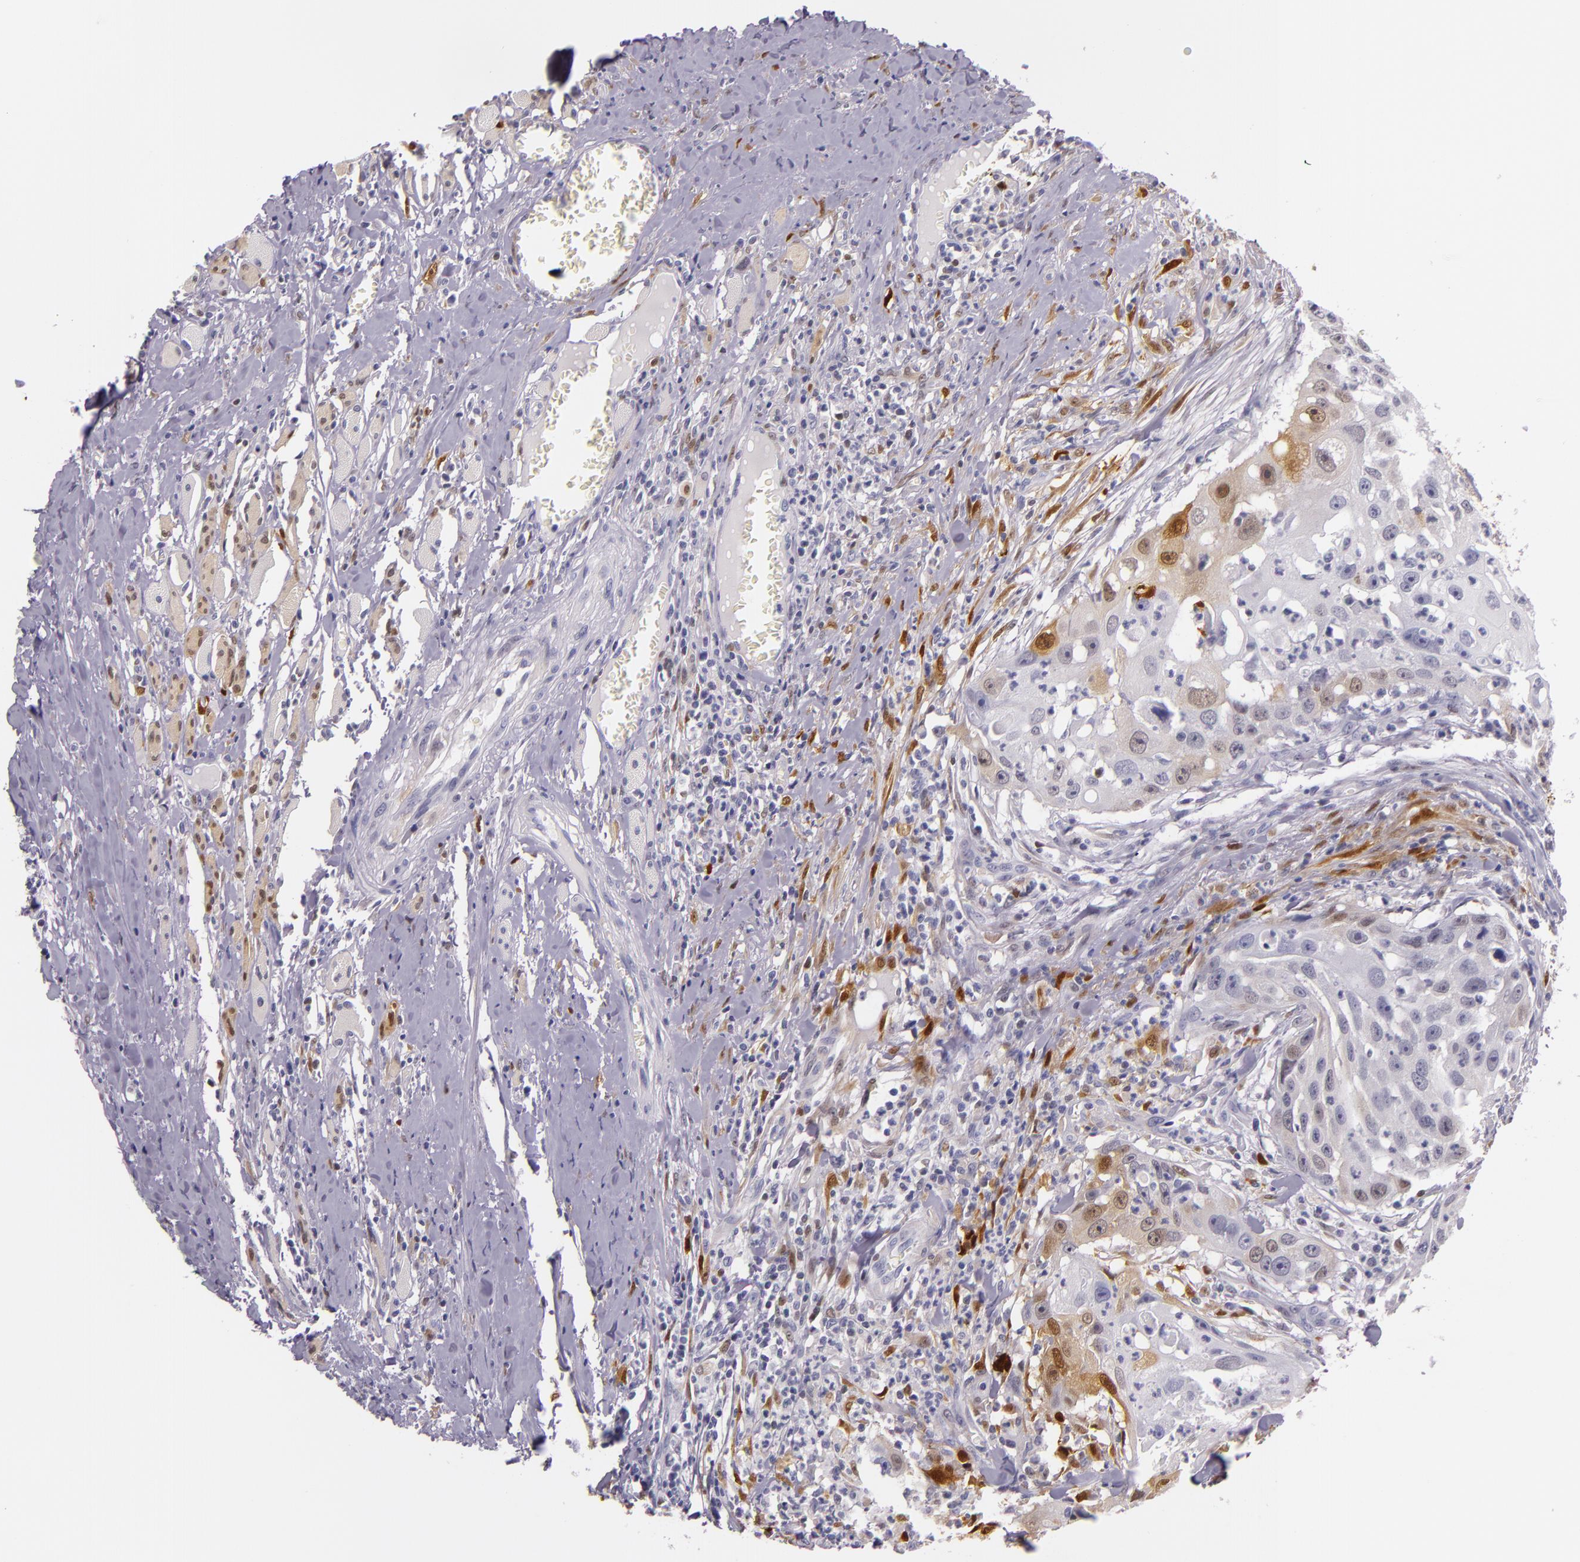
{"staining": {"intensity": "moderate", "quantity": "<25%", "location": "nuclear"}, "tissue": "head and neck cancer", "cell_type": "Tumor cells", "image_type": "cancer", "snomed": [{"axis": "morphology", "description": "Squamous cell carcinoma, NOS"}, {"axis": "topography", "description": "Head-Neck"}], "caption": "The immunohistochemical stain shows moderate nuclear staining in tumor cells of squamous cell carcinoma (head and neck) tissue.", "gene": "MT1A", "patient": {"sex": "male", "age": 64}}